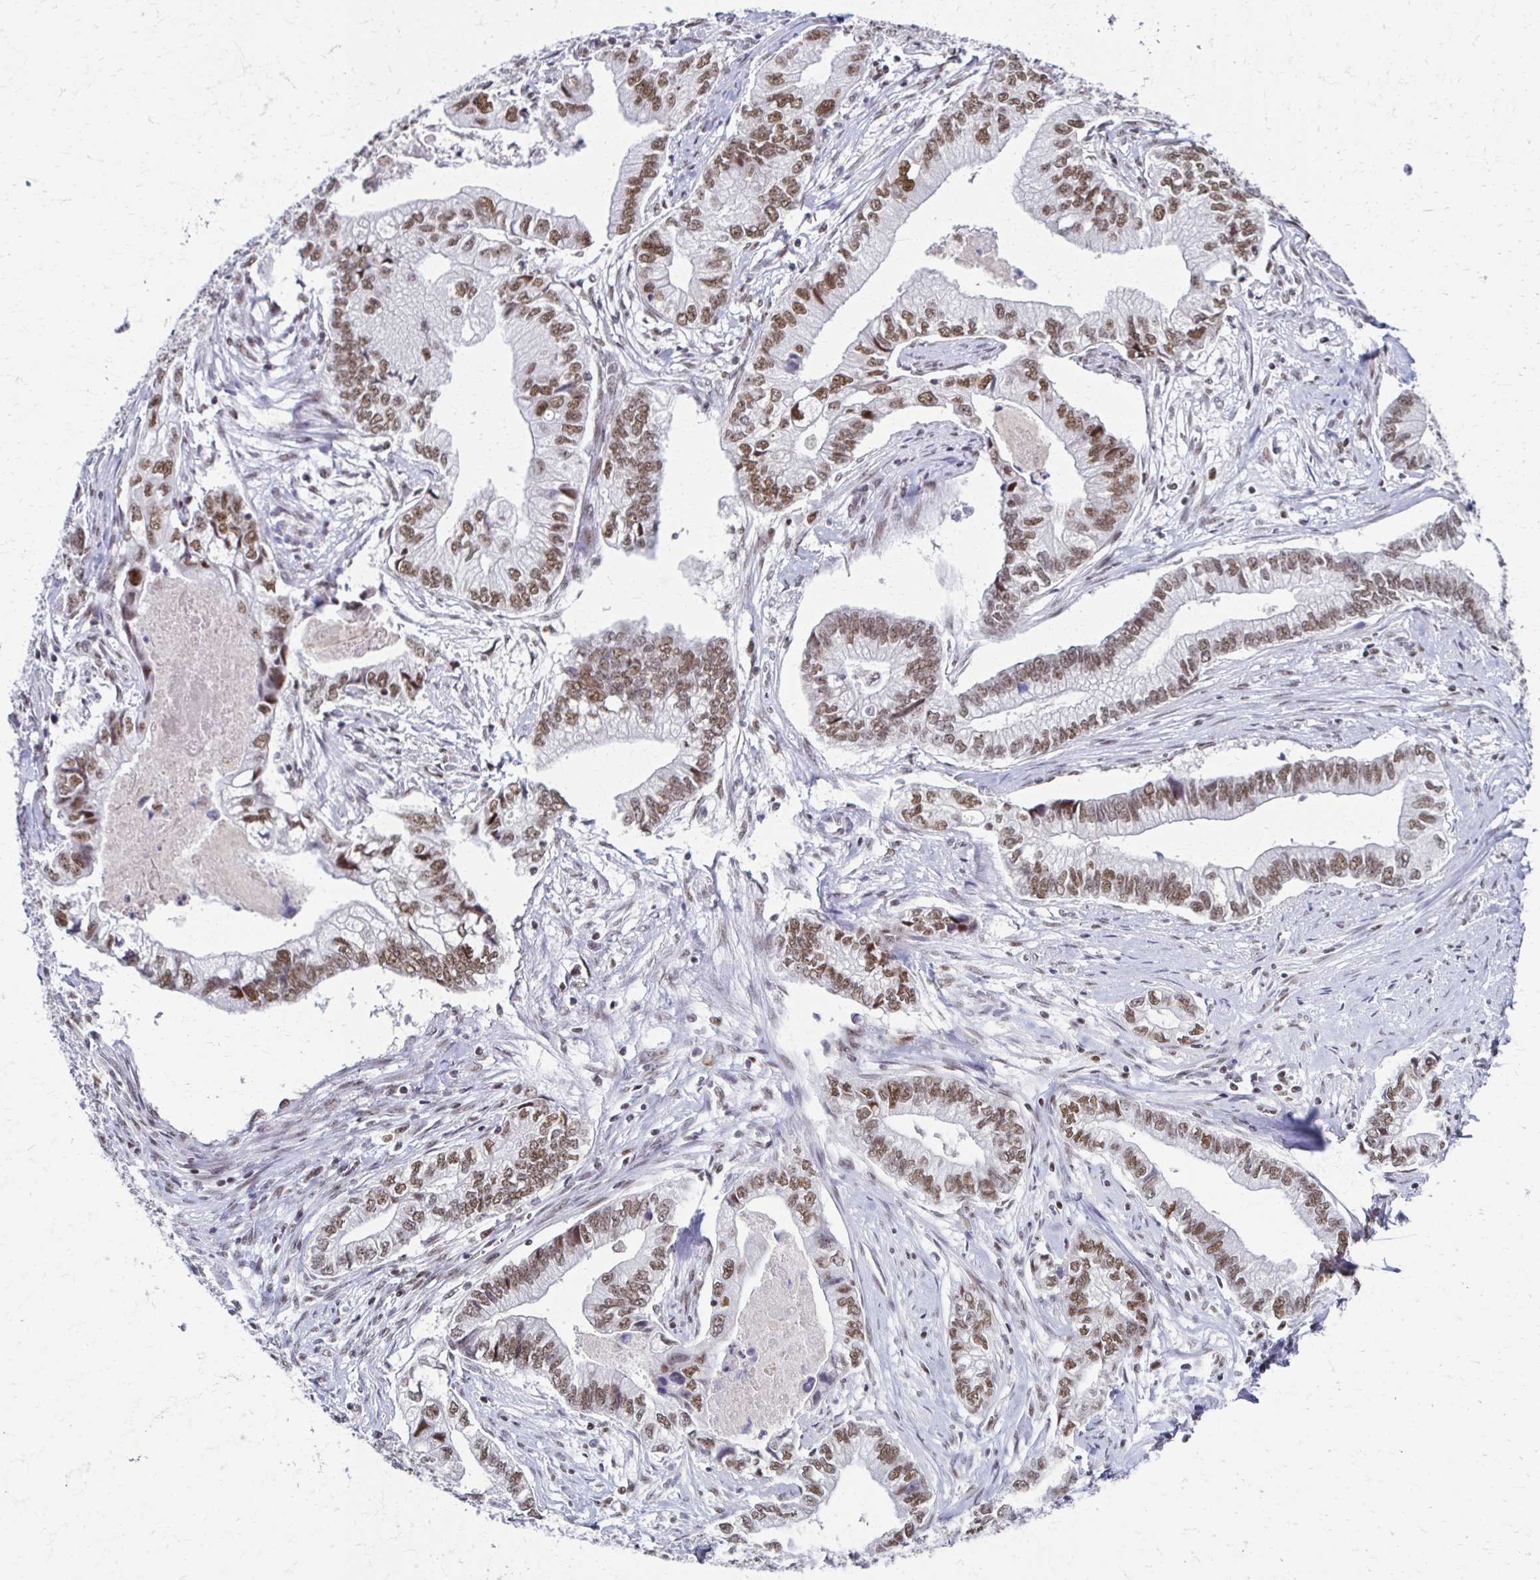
{"staining": {"intensity": "moderate", "quantity": ">75%", "location": "nuclear"}, "tissue": "stomach cancer", "cell_type": "Tumor cells", "image_type": "cancer", "snomed": [{"axis": "morphology", "description": "Adenocarcinoma, NOS"}, {"axis": "topography", "description": "Pancreas"}, {"axis": "topography", "description": "Stomach, upper"}], "caption": "The histopathology image reveals immunohistochemical staining of adenocarcinoma (stomach). There is moderate nuclear staining is seen in about >75% of tumor cells.", "gene": "IRF7", "patient": {"sex": "male", "age": 77}}